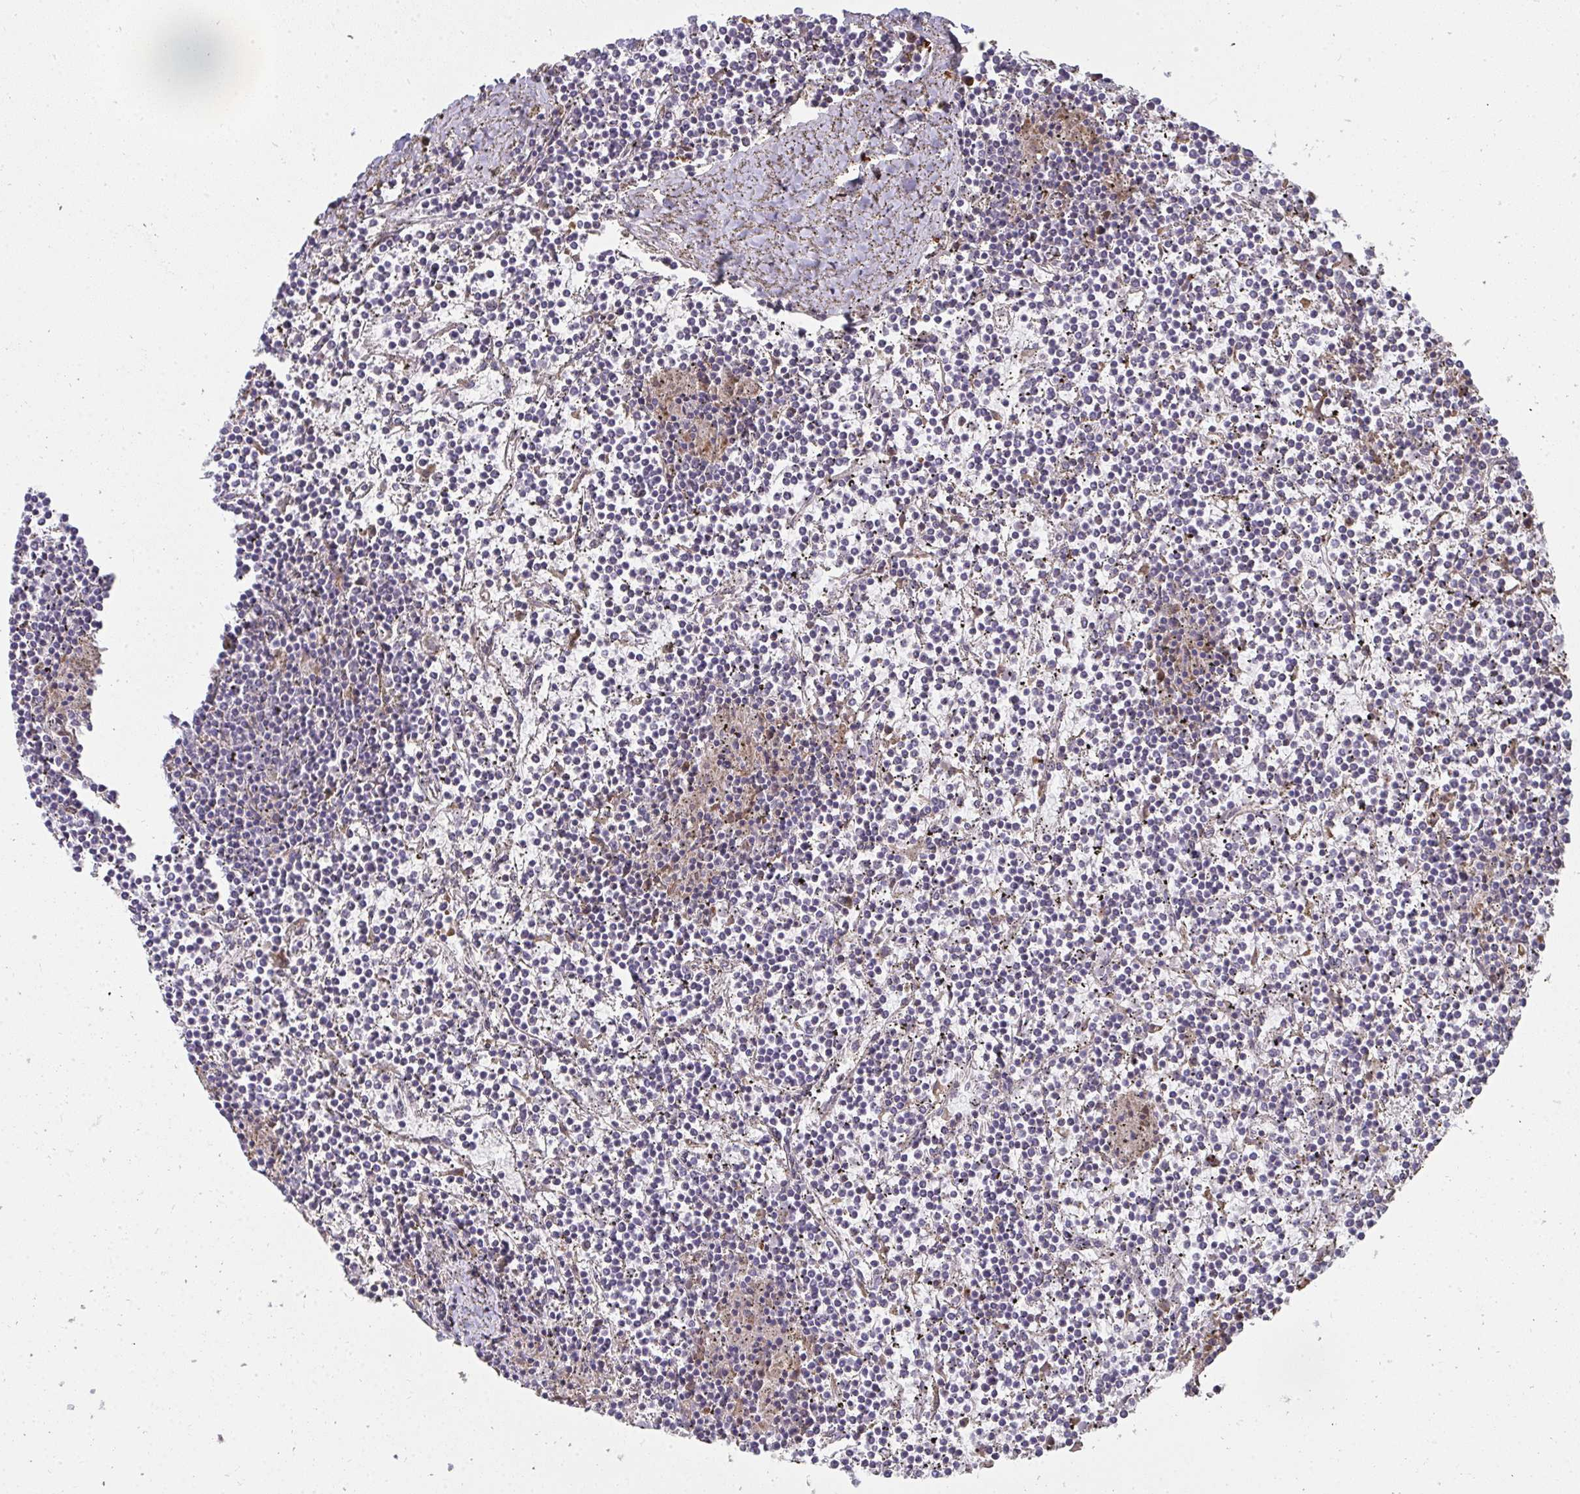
{"staining": {"intensity": "negative", "quantity": "none", "location": "none"}, "tissue": "lymphoma", "cell_type": "Tumor cells", "image_type": "cancer", "snomed": [{"axis": "morphology", "description": "Malignant lymphoma, non-Hodgkin's type, Low grade"}, {"axis": "topography", "description": "Spleen"}], "caption": "IHC micrograph of human lymphoma stained for a protein (brown), which exhibits no positivity in tumor cells.", "gene": "ZFYVE28", "patient": {"sex": "female", "age": 19}}